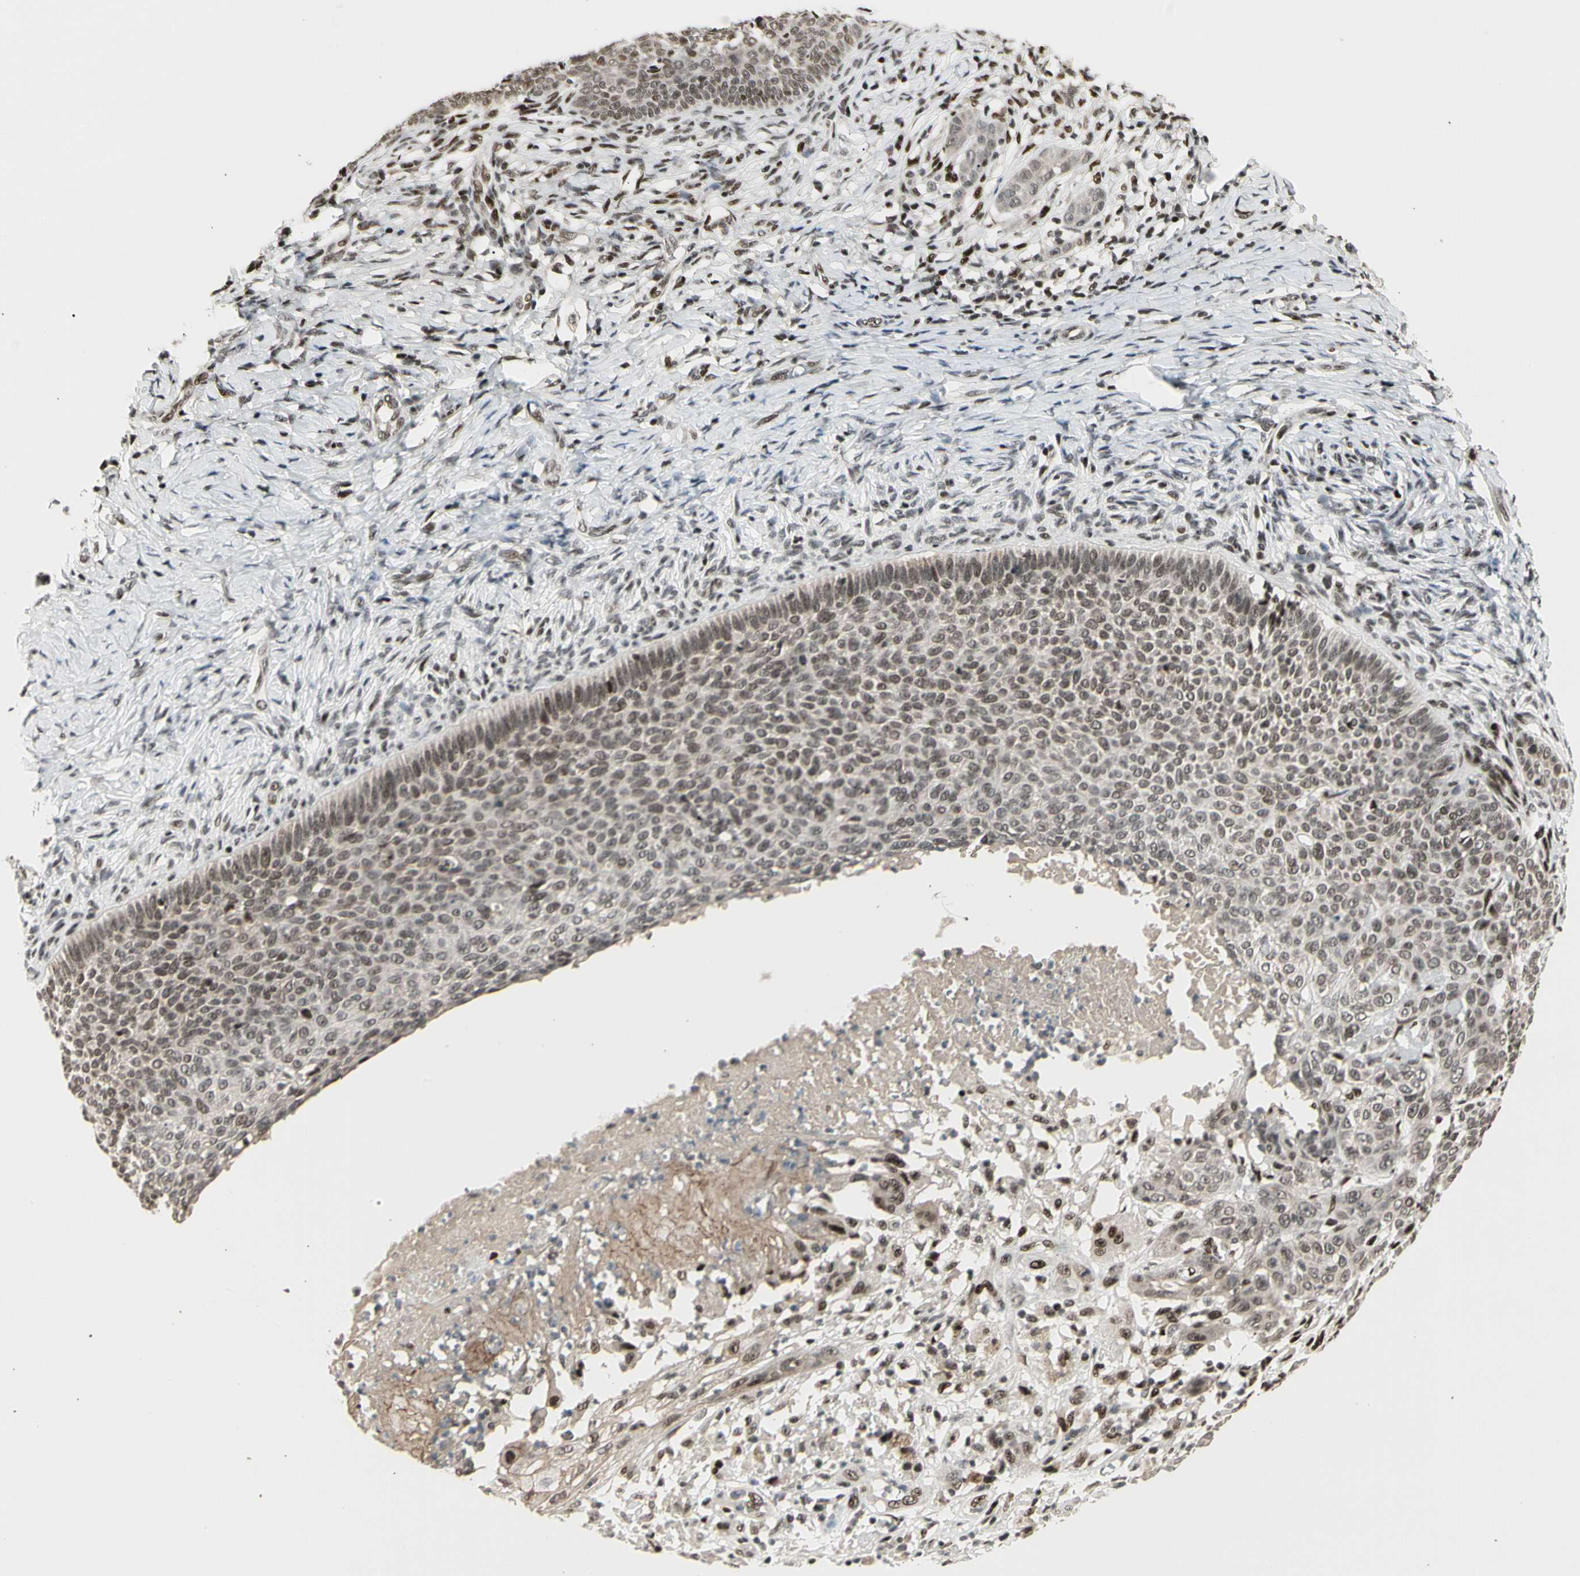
{"staining": {"intensity": "moderate", "quantity": ">75%", "location": "nuclear"}, "tissue": "skin cancer", "cell_type": "Tumor cells", "image_type": "cancer", "snomed": [{"axis": "morphology", "description": "Normal tissue, NOS"}, {"axis": "morphology", "description": "Basal cell carcinoma"}, {"axis": "topography", "description": "Skin"}], "caption": "IHC micrograph of neoplastic tissue: skin cancer (basal cell carcinoma) stained using IHC reveals medium levels of moderate protein expression localized specifically in the nuclear of tumor cells, appearing as a nuclear brown color.", "gene": "FOXJ2", "patient": {"sex": "male", "age": 87}}